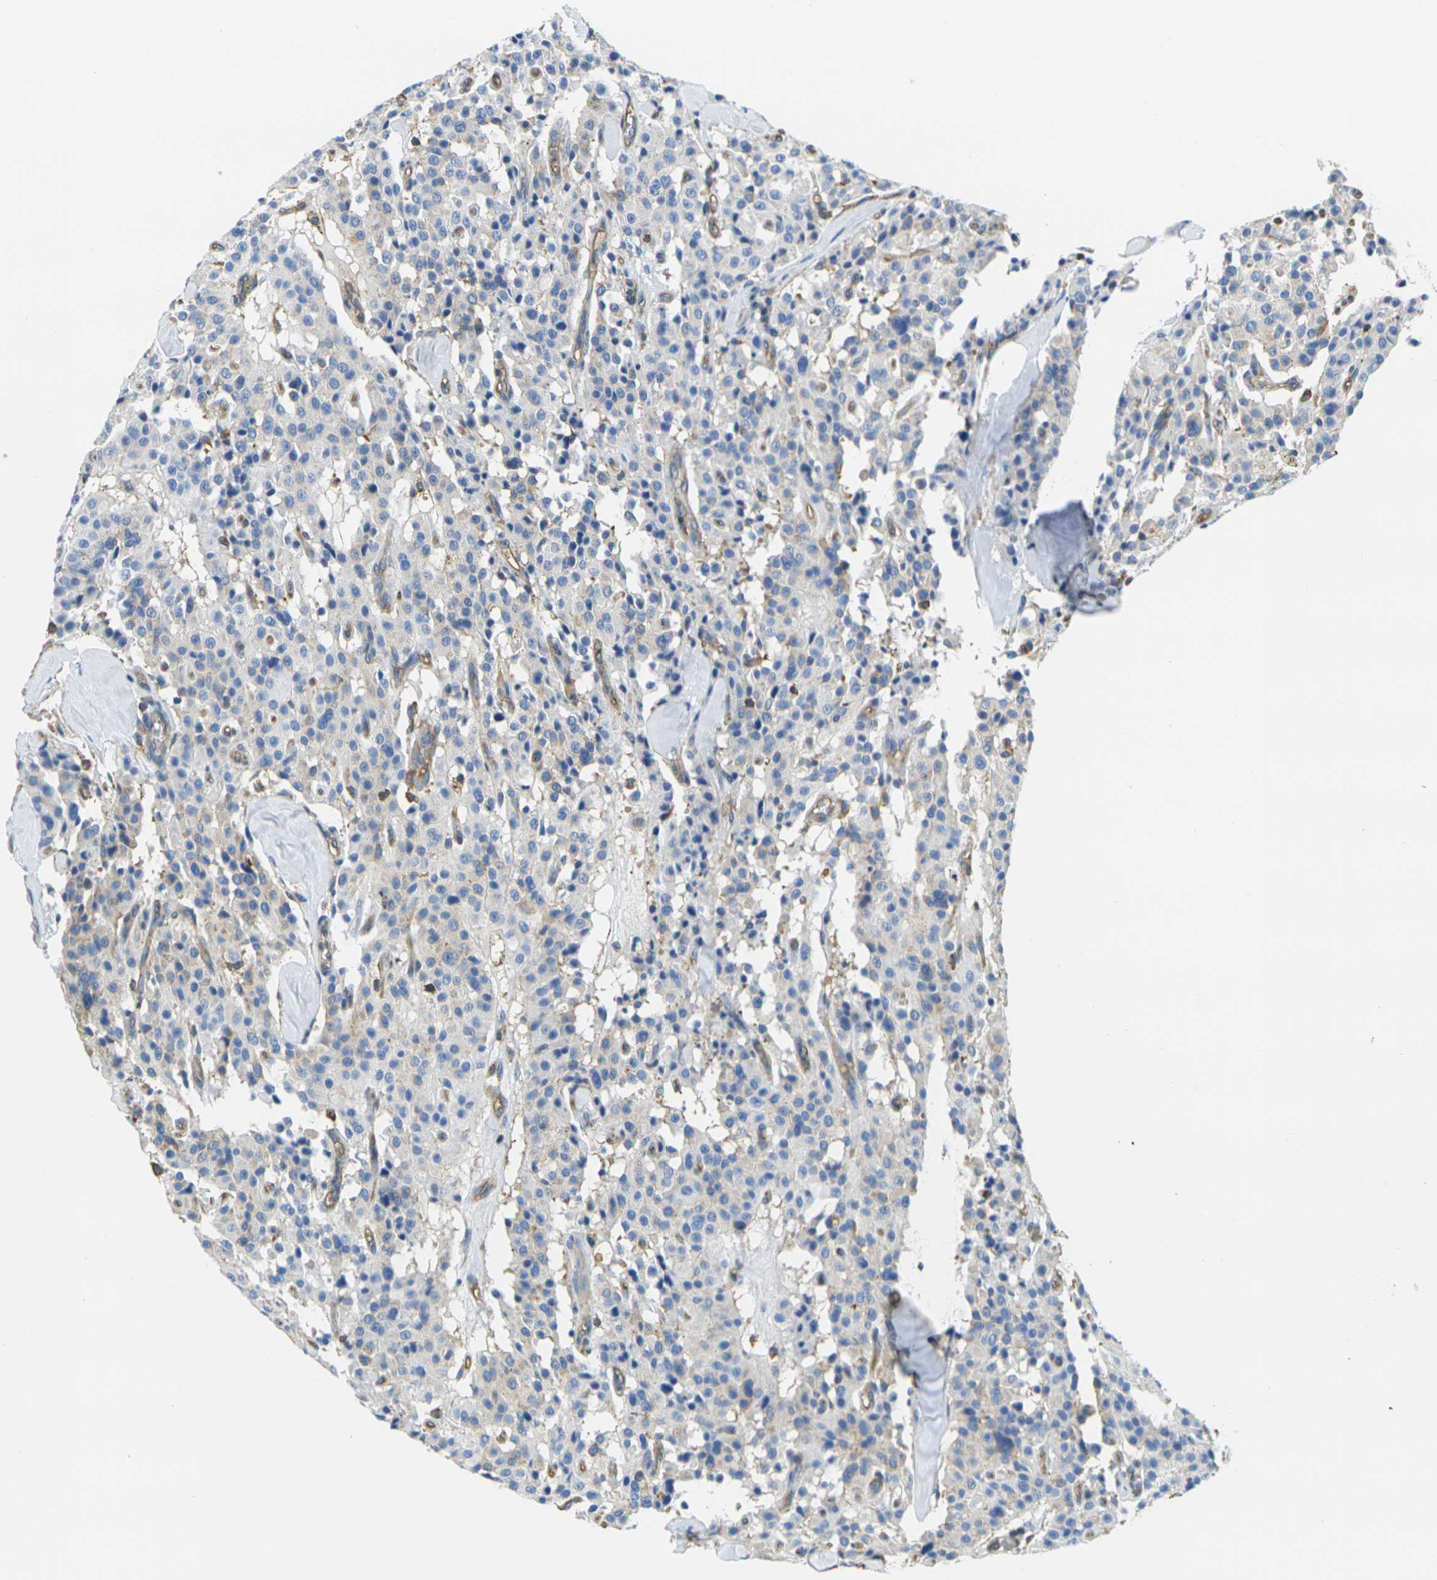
{"staining": {"intensity": "weak", "quantity": "<25%", "location": "cytoplasmic/membranous"}, "tissue": "carcinoid", "cell_type": "Tumor cells", "image_type": "cancer", "snomed": [{"axis": "morphology", "description": "Carcinoid, malignant, NOS"}, {"axis": "topography", "description": "Lung"}], "caption": "Immunohistochemistry of malignant carcinoid displays no staining in tumor cells.", "gene": "FAM110D", "patient": {"sex": "male", "age": 30}}